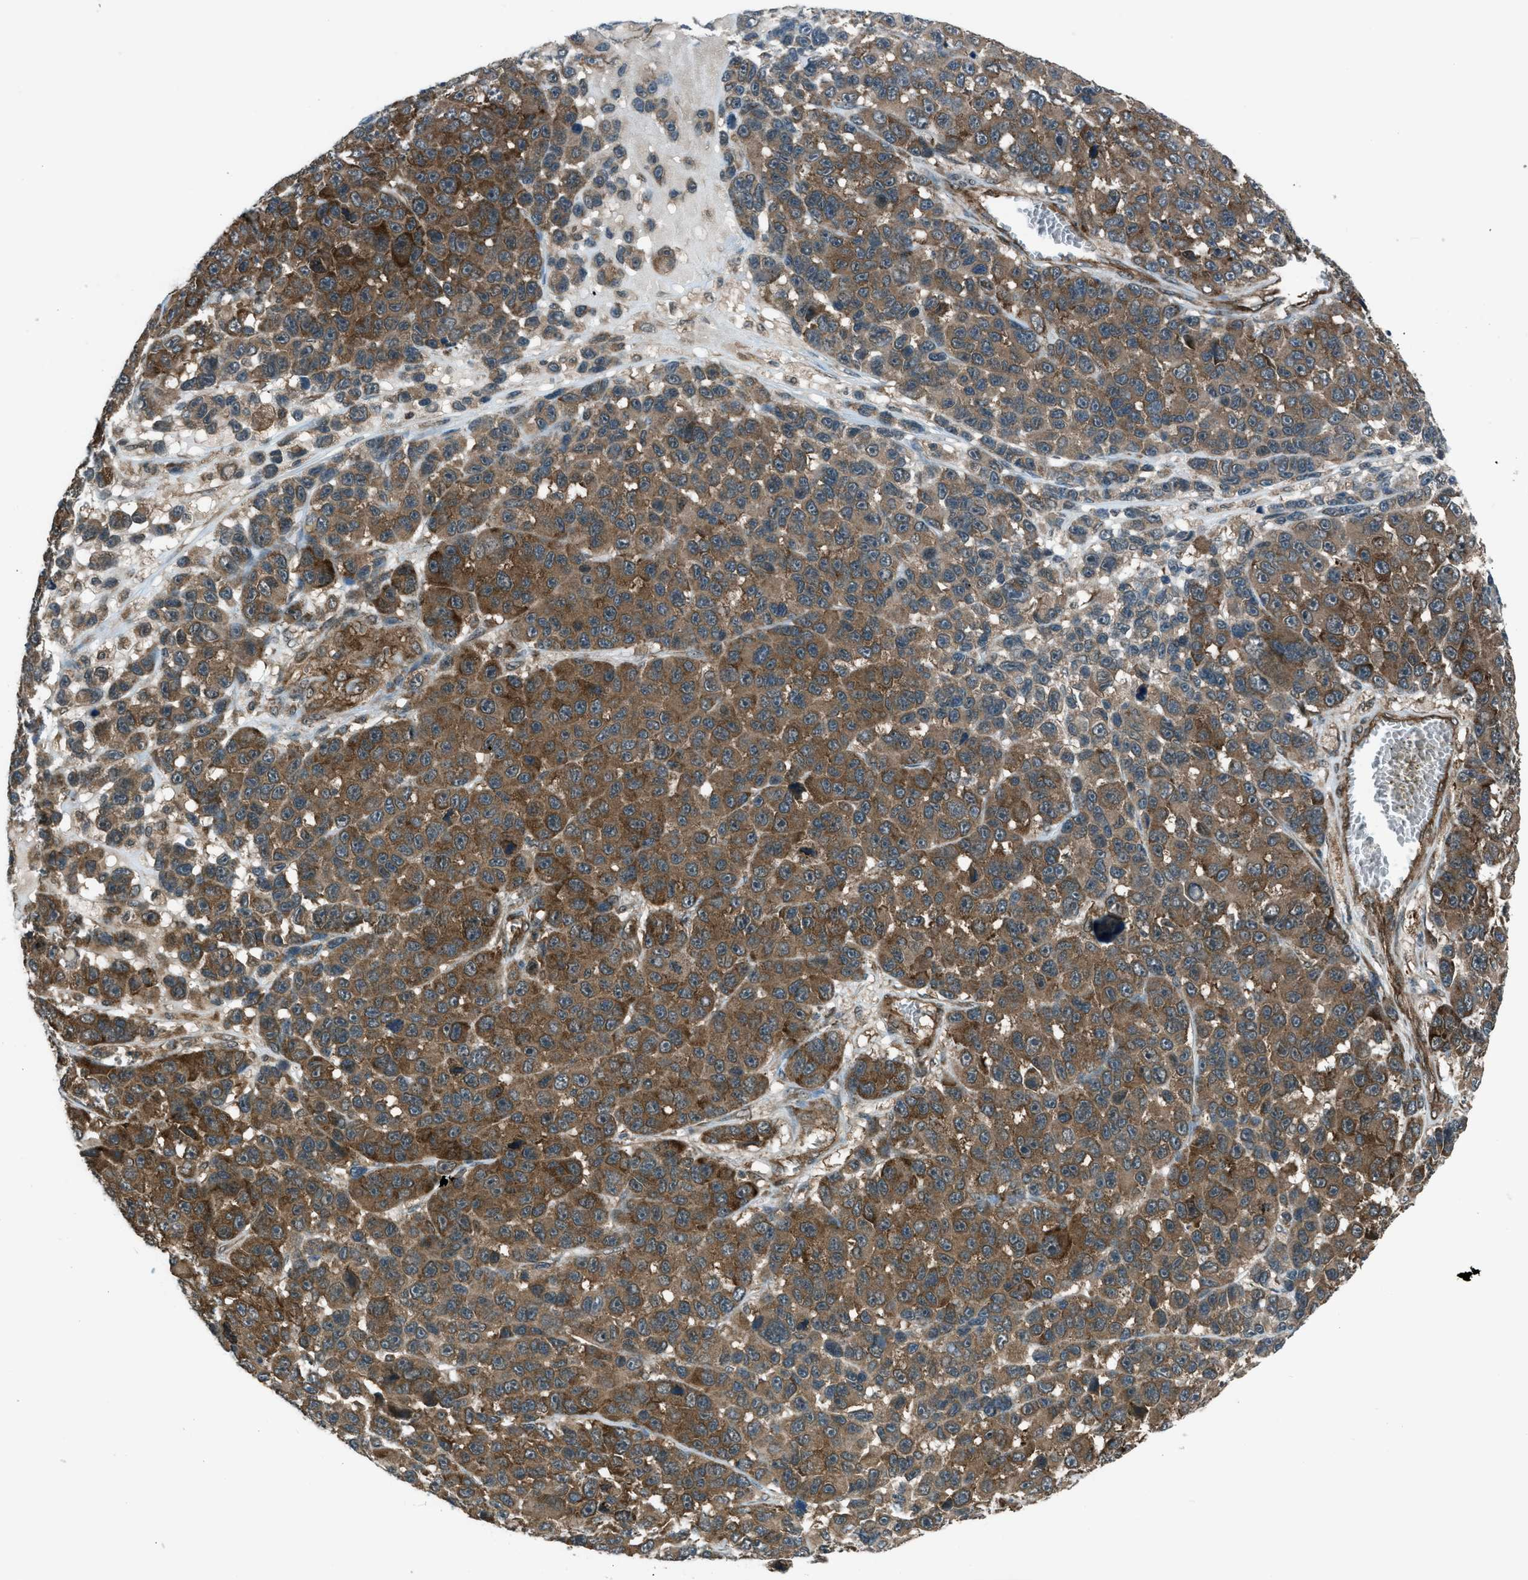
{"staining": {"intensity": "moderate", "quantity": ">75%", "location": "cytoplasmic/membranous"}, "tissue": "melanoma", "cell_type": "Tumor cells", "image_type": "cancer", "snomed": [{"axis": "morphology", "description": "Malignant melanoma, NOS"}, {"axis": "topography", "description": "Skin"}], "caption": "Protein staining of malignant melanoma tissue demonstrates moderate cytoplasmic/membranous positivity in about >75% of tumor cells.", "gene": "ASAP2", "patient": {"sex": "male", "age": 53}}